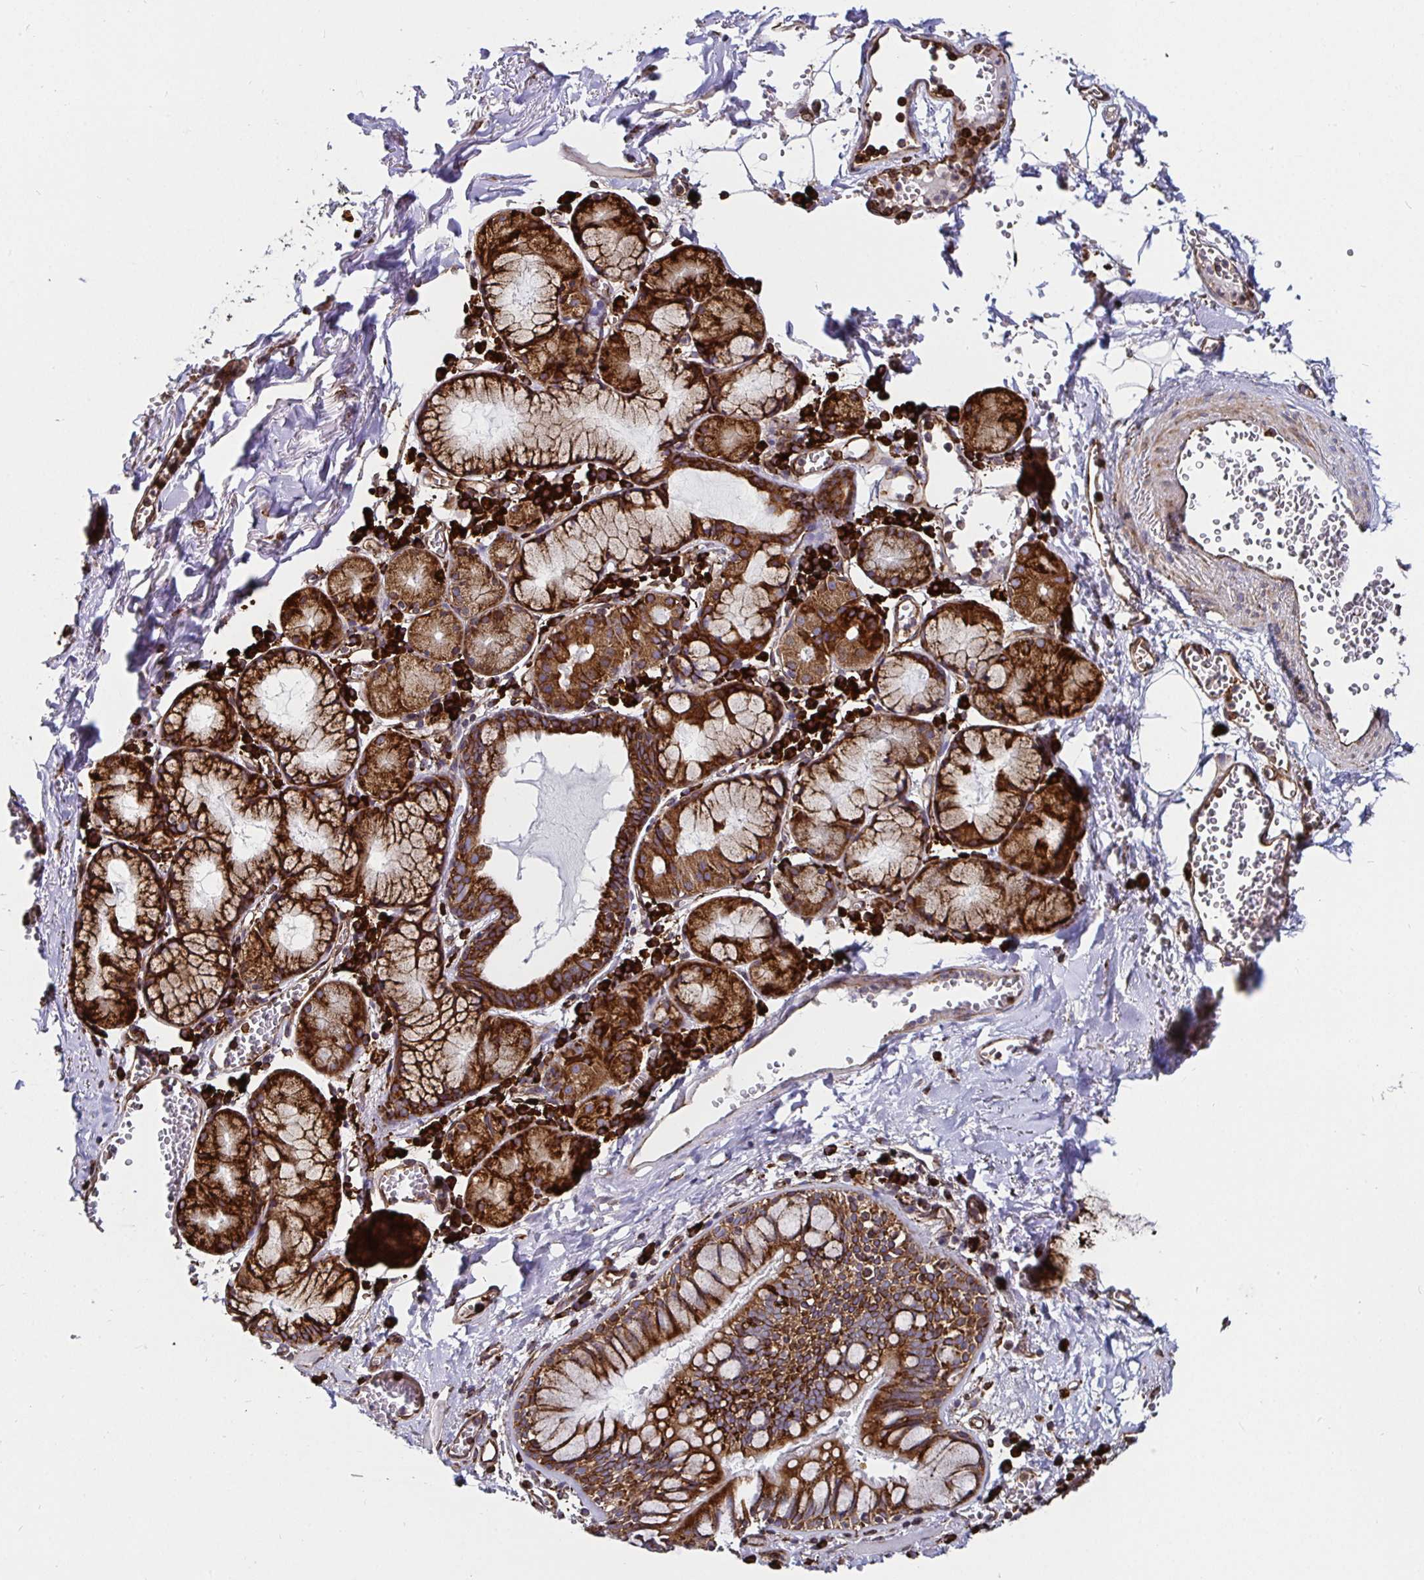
{"staining": {"intensity": "strong", "quantity": ">75%", "location": "cytoplasmic/membranous"}, "tissue": "bronchus", "cell_type": "Respiratory epithelial cells", "image_type": "normal", "snomed": [{"axis": "morphology", "description": "Normal tissue, NOS"}, {"axis": "topography", "description": "Cartilage tissue"}, {"axis": "topography", "description": "Bronchus"}], "caption": "Strong cytoplasmic/membranous expression for a protein is appreciated in approximately >75% of respiratory epithelial cells of benign bronchus using immunohistochemistry.", "gene": "SMYD3", "patient": {"sex": "male", "age": 78}}